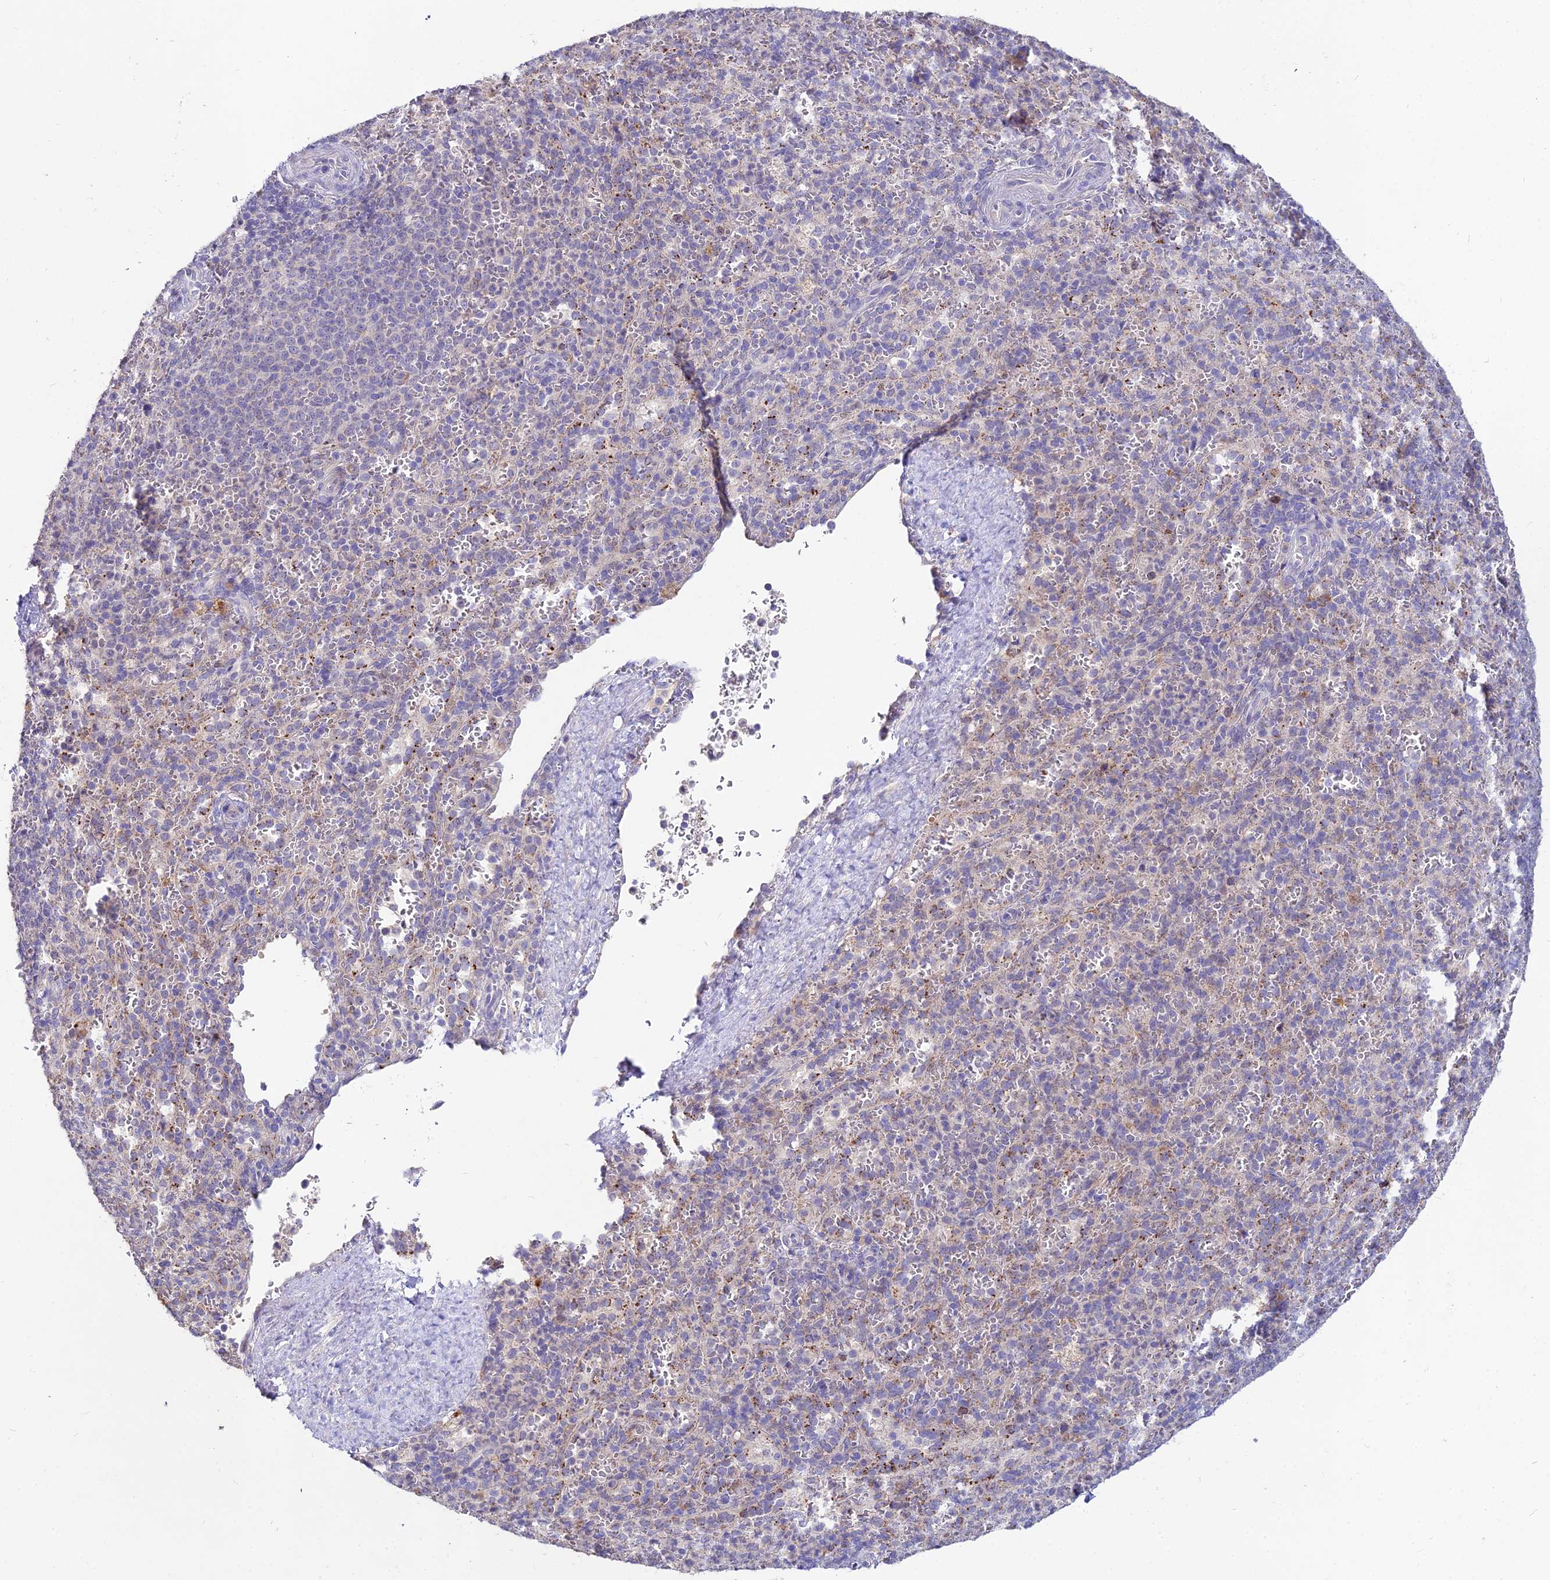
{"staining": {"intensity": "negative", "quantity": "none", "location": "none"}, "tissue": "spleen", "cell_type": "Cells in red pulp", "image_type": "normal", "snomed": [{"axis": "morphology", "description": "Normal tissue, NOS"}, {"axis": "topography", "description": "Spleen"}], "caption": "The histopathology image displays no staining of cells in red pulp in benign spleen. Nuclei are stained in blue.", "gene": "WDR43", "patient": {"sex": "female", "age": 21}}